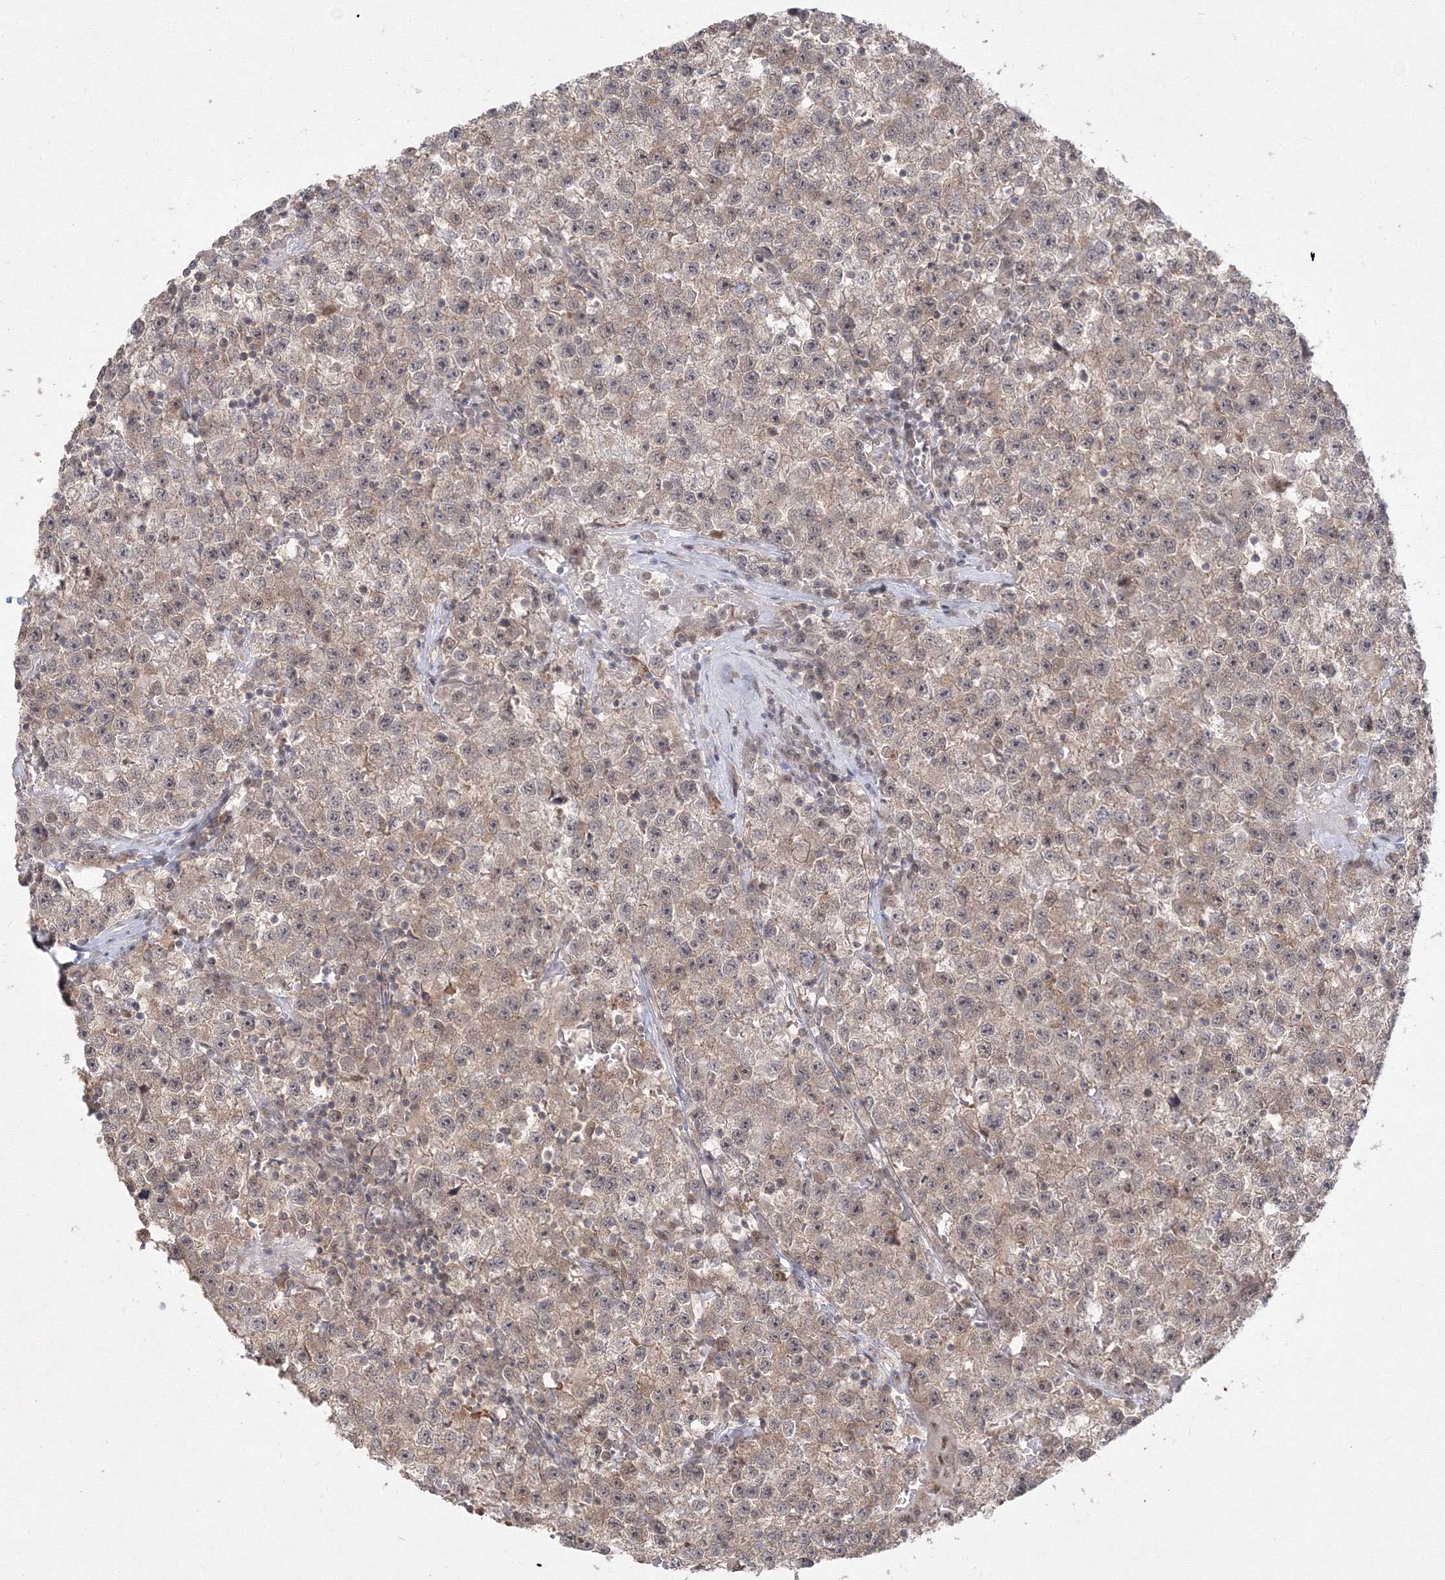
{"staining": {"intensity": "moderate", "quantity": "<25%", "location": "cytoplasmic/membranous"}, "tissue": "testis cancer", "cell_type": "Tumor cells", "image_type": "cancer", "snomed": [{"axis": "morphology", "description": "Seminoma, NOS"}, {"axis": "topography", "description": "Testis"}], "caption": "This micrograph shows immunohistochemistry (IHC) staining of testis cancer, with low moderate cytoplasmic/membranous staining in approximately <25% of tumor cells.", "gene": "COPS4", "patient": {"sex": "male", "age": 22}}